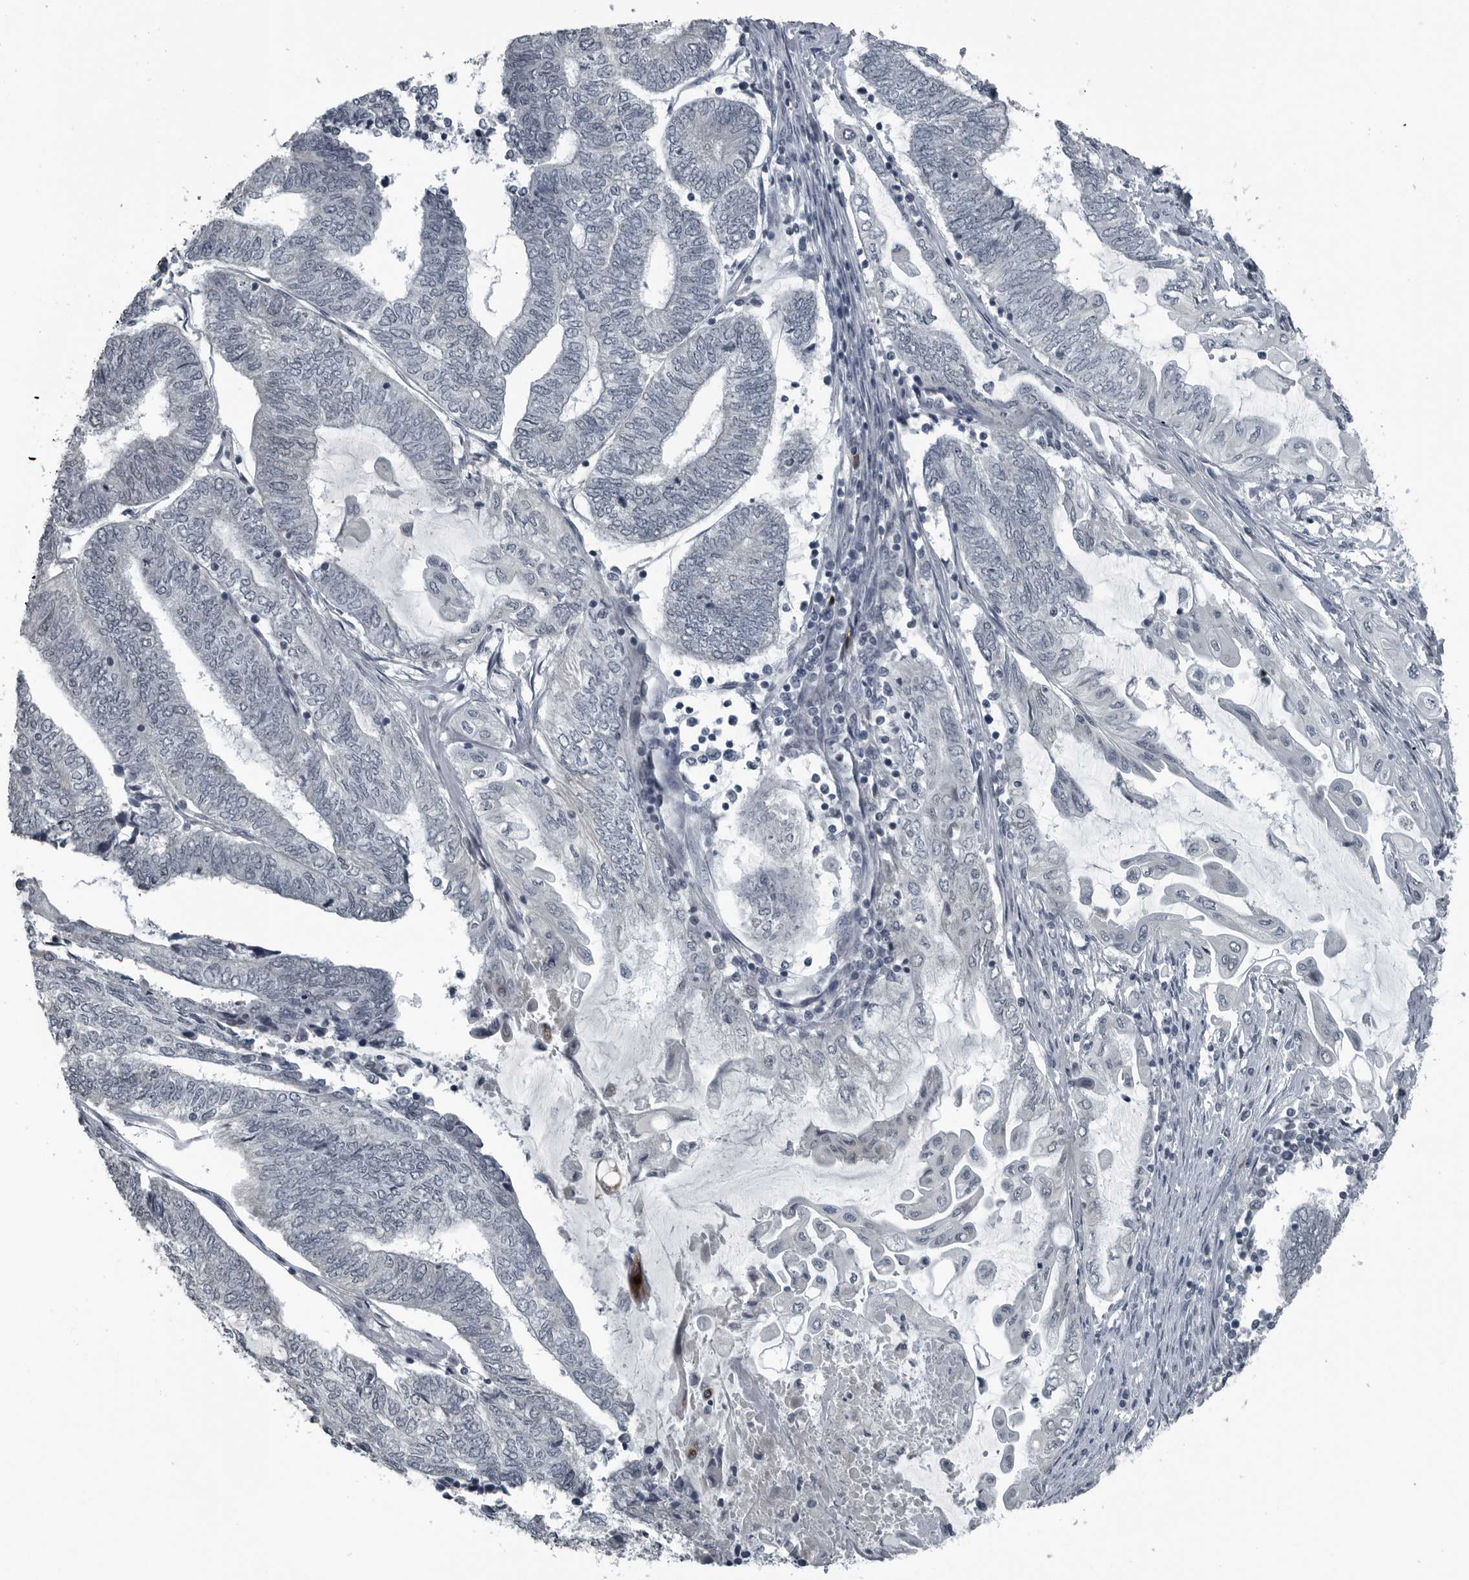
{"staining": {"intensity": "negative", "quantity": "none", "location": "none"}, "tissue": "endometrial cancer", "cell_type": "Tumor cells", "image_type": "cancer", "snomed": [{"axis": "morphology", "description": "Adenocarcinoma, NOS"}, {"axis": "topography", "description": "Uterus"}, {"axis": "topography", "description": "Endometrium"}], "caption": "A high-resolution micrograph shows IHC staining of endometrial cancer (adenocarcinoma), which reveals no significant staining in tumor cells. (Stains: DAB immunohistochemistry with hematoxylin counter stain, Microscopy: brightfield microscopy at high magnification).", "gene": "GAK", "patient": {"sex": "female", "age": 70}}